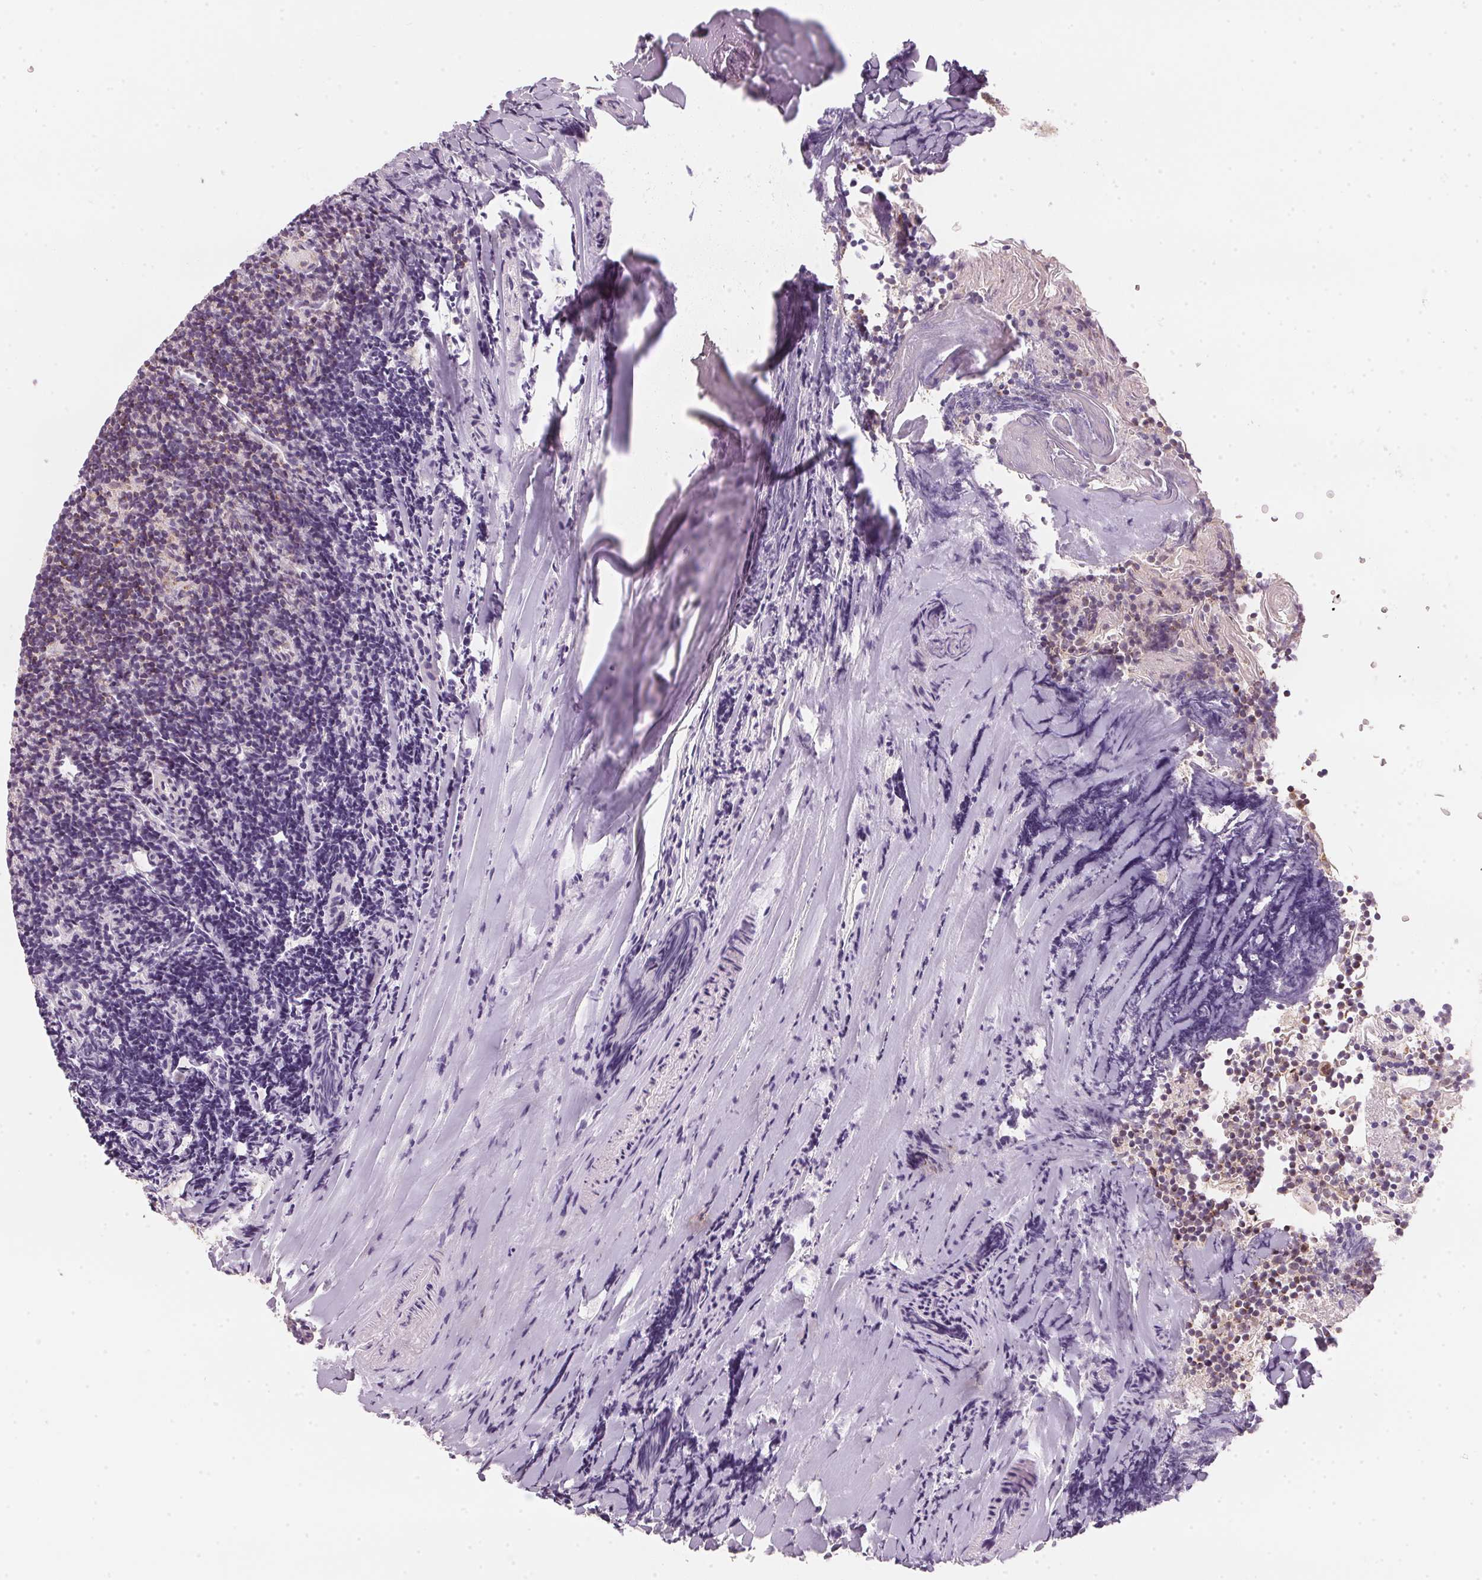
{"staining": {"intensity": "negative", "quantity": "none", "location": "none"}, "tissue": "tonsil", "cell_type": "Germinal center cells", "image_type": "normal", "snomed": [{"axis": "morphology", "description": "Normal tissue, NOS"}, {"axis": "topography", "description": "Tonsil"}], "caption": "Benign tonsil was stained to show a protein in brown. There is no significant positivity in germinal center cells.", "gene": "COQ7", "patient": {"sex": "female", "age": 10}}